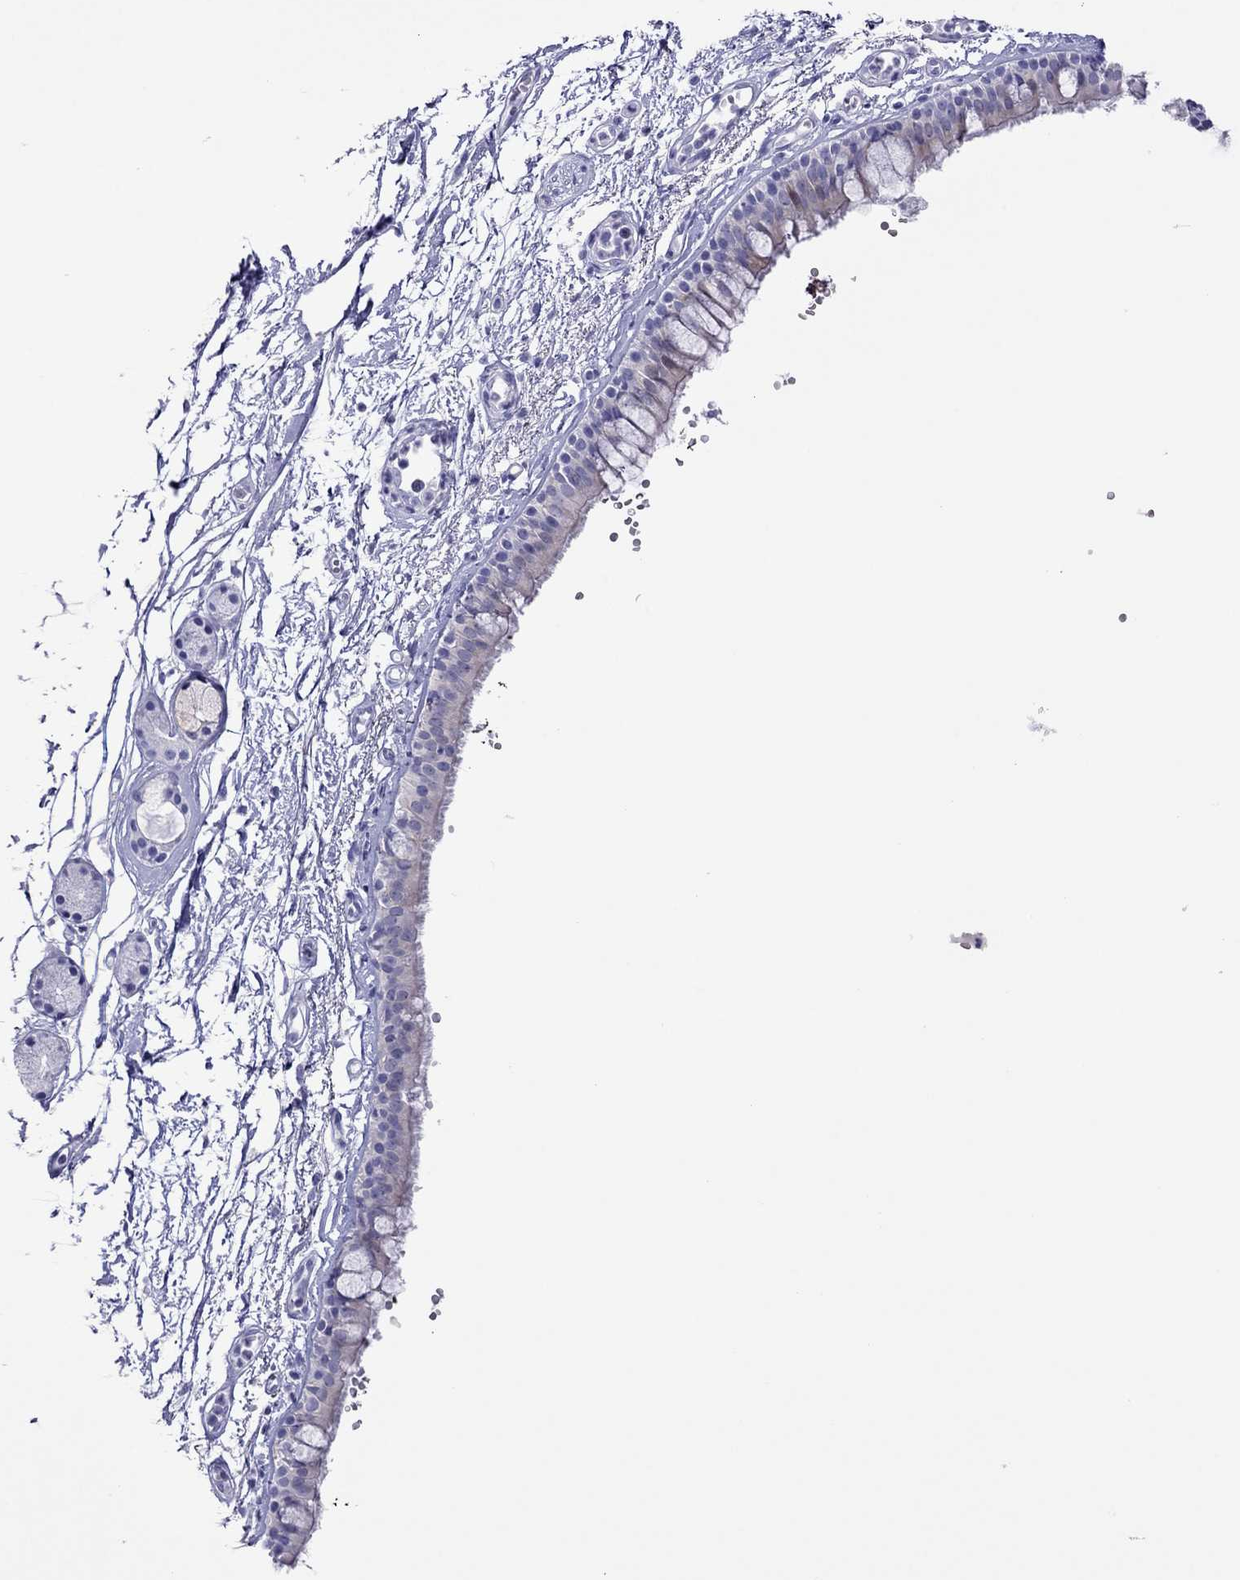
{"staining": {"intensity": "negative", "quantity": "none", "location": "none"}, "tissue": "bronchus", "cell_type": "Respiratory epithelial cells", "image_type": "normal", "snomed": [{"axis": "morphology", "description": "Normal tissue, NOS"}, {"axis": "topography", "description": "Cartilage tissue"}, {"axis": "topography", "description": "Bronchus"}], "caption": "Unremarkable bronchus was stained to show a protein in brown. There is no significant staining in respiratory epithelial cells.", "gene": "PCDHA6", "patient": {"sex": "male", "age": 66}}